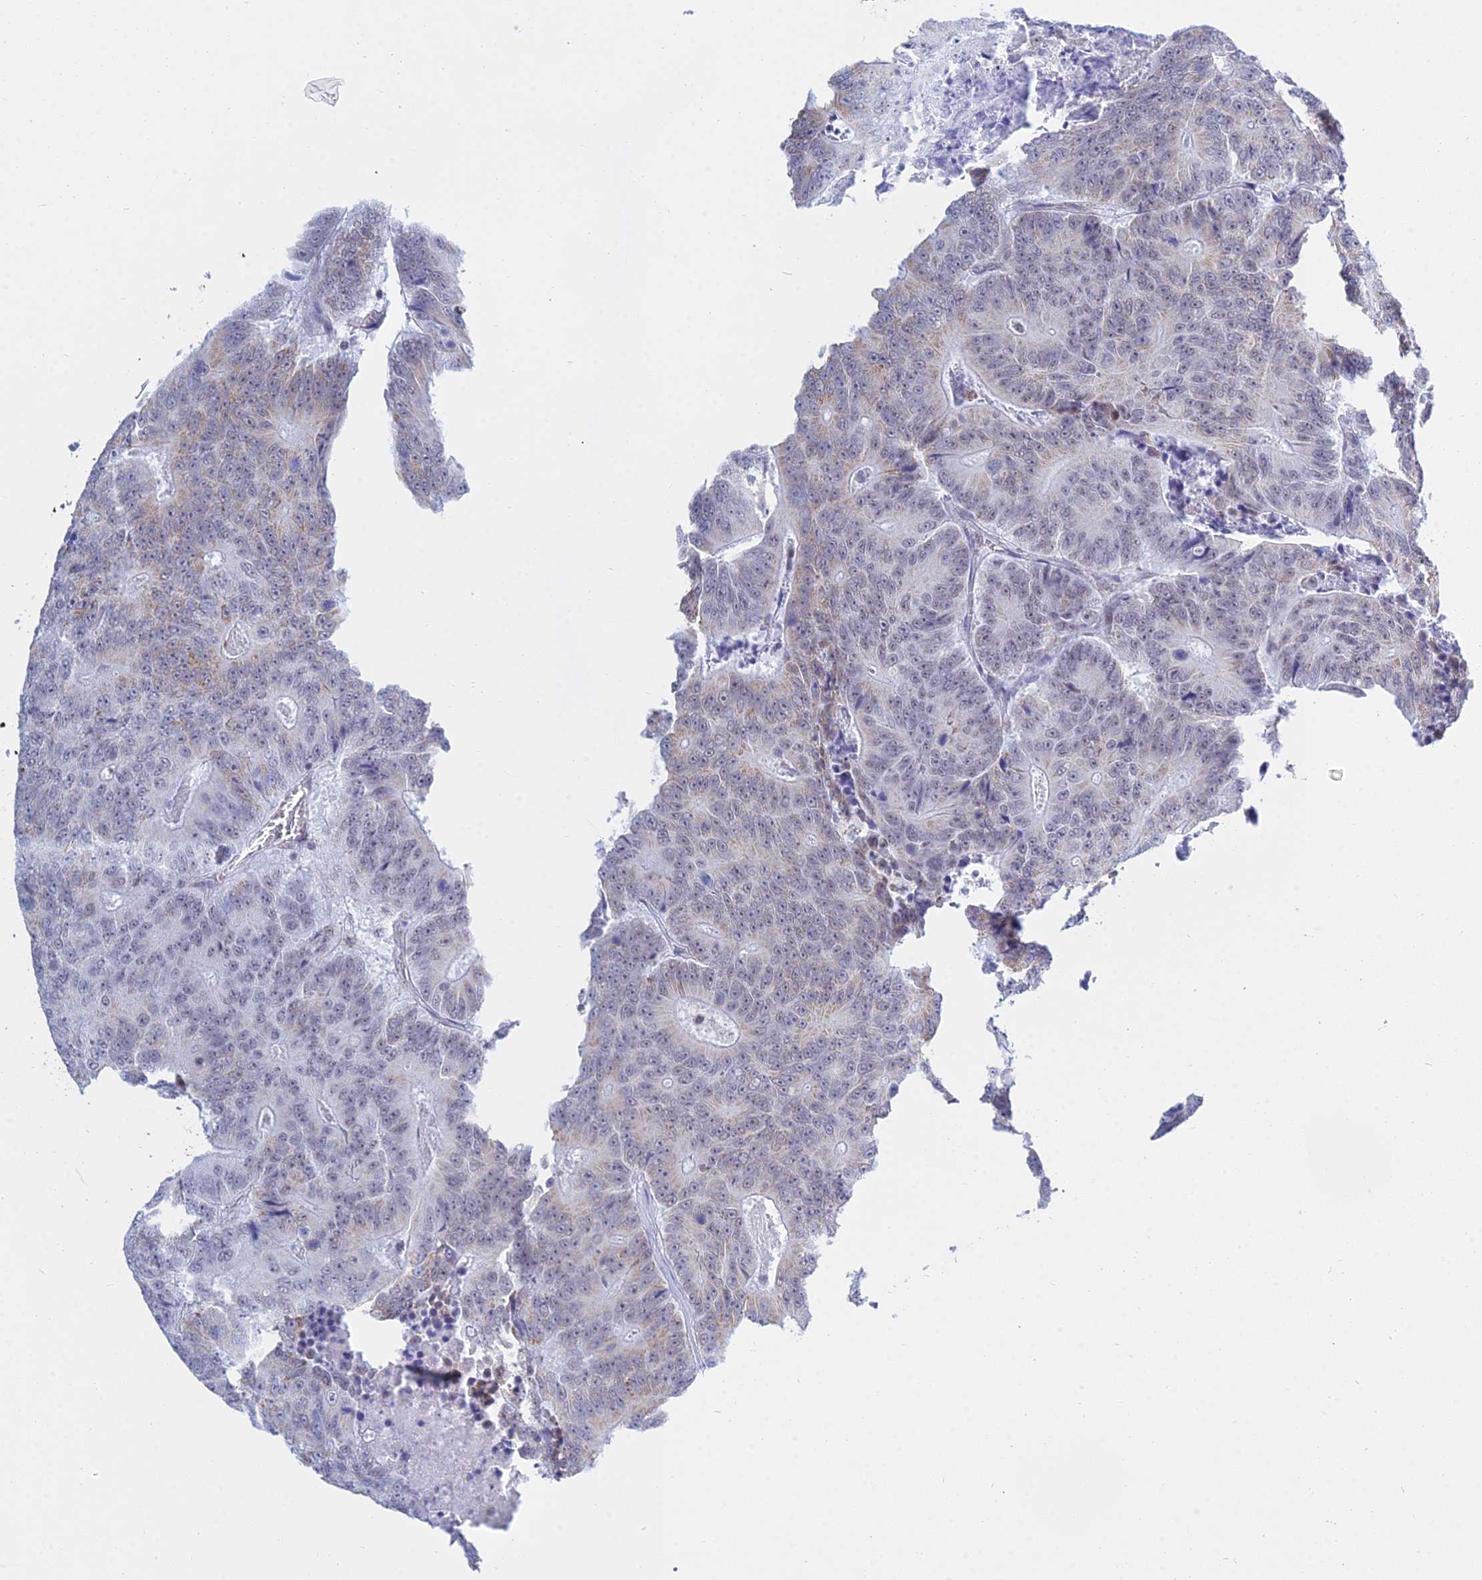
{"staining": {"intensity": "weak", "quantity": "<25%", "location": "cytoplasmic/membranous"}, "tissue": "colorectal cancer", "cell_type": "Tumor cells", "image_type": "cancer", "snomed": [{"axis": "morphology", "description": "Adenocarcinoma, NOS"}, {"axis": "topography", "description": "Colon"}], "caption": "IHC histopathology image of neoplastic tissue: human colorectal adenocarcinoma stained with DAB exhibits no significant protein staining in tumor cells.", "gene": "KLF14", "patient": {"sex": "male", "age": 83}}